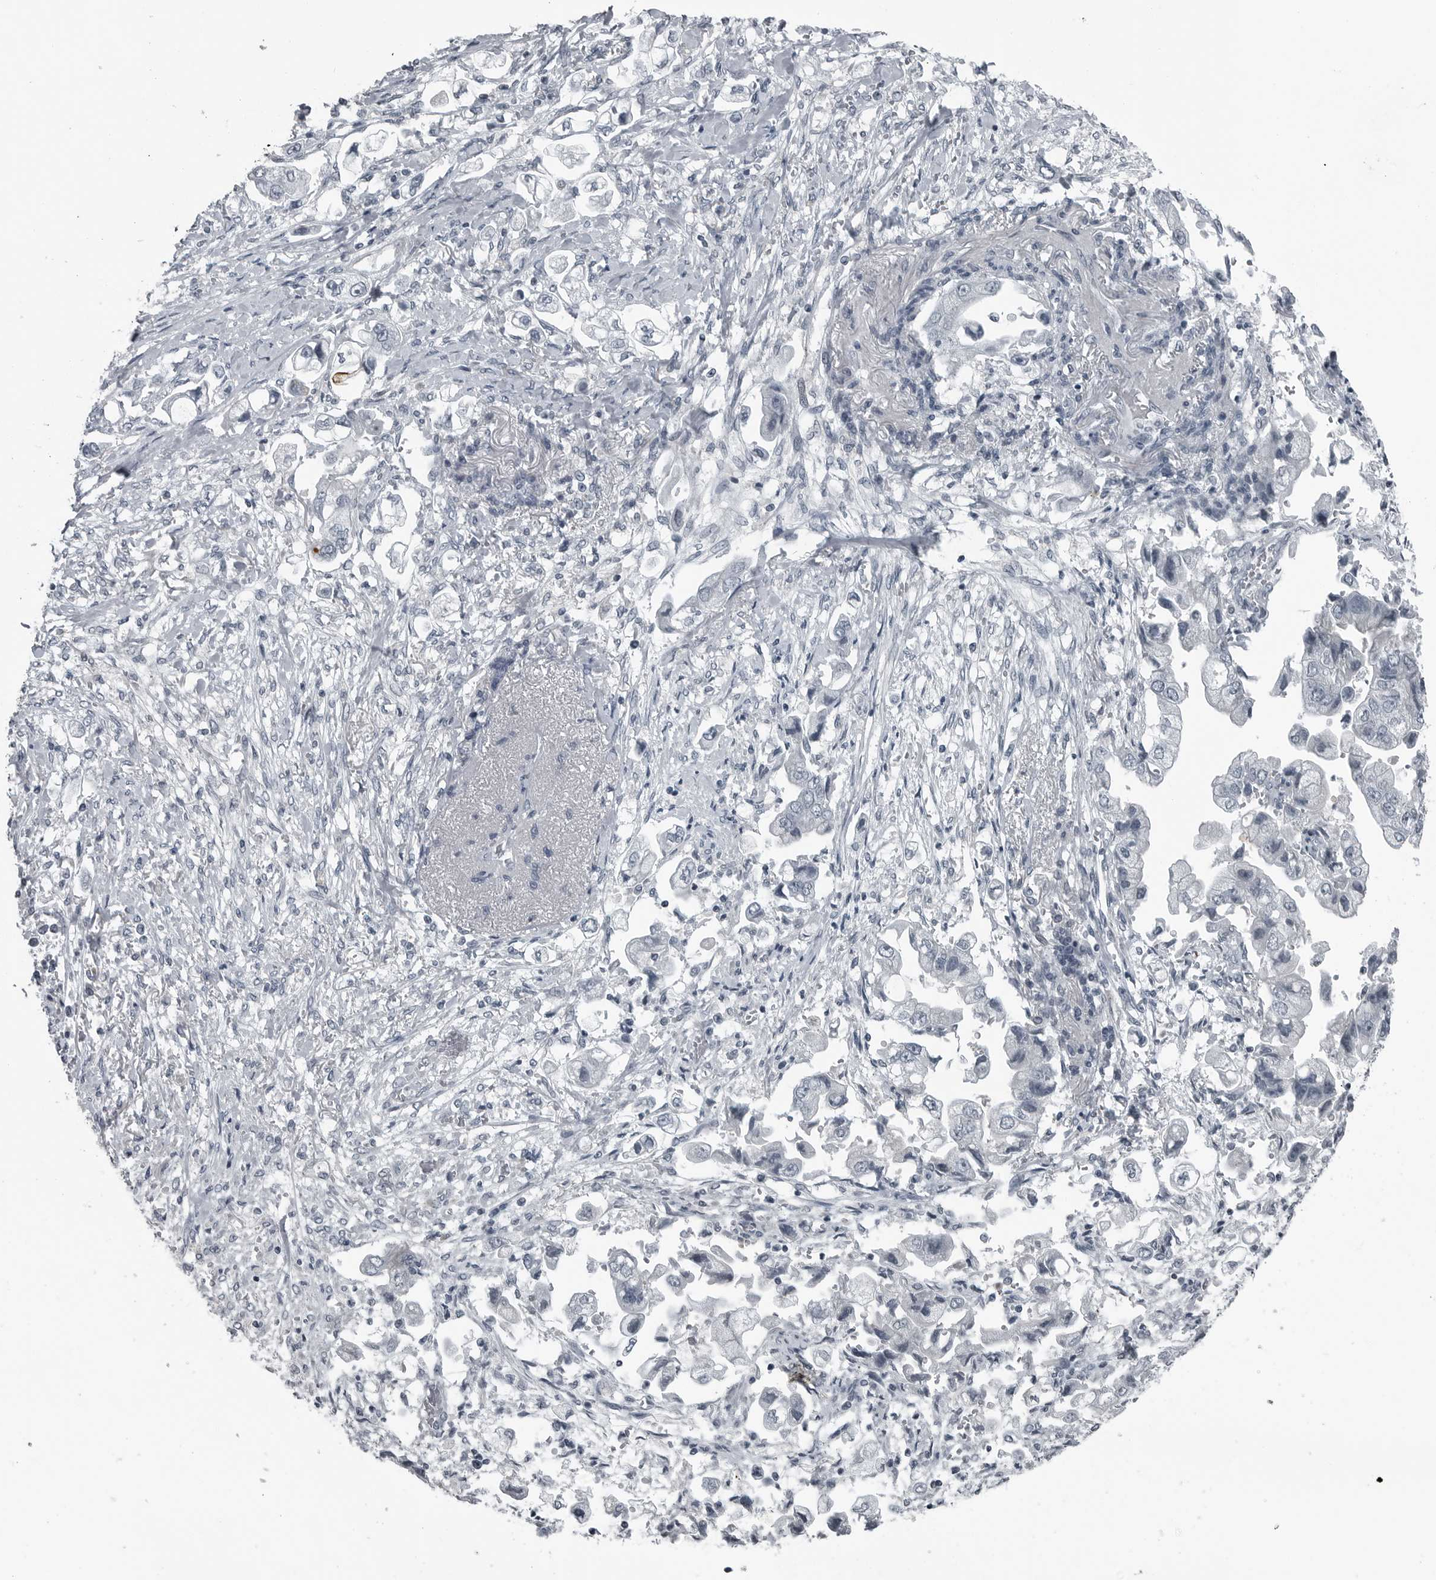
{"staining": {"intensity": "negative", "quantity": "none", "location": "none"}, "tissue": "stomach cancer", "cell_type": "Tumor cells", "image_type": "cancer", "snomed": [{"axis": "morphology", "description": "Adenocarcinoma, NOS"}, {"axis": "topography", "description": "Stomach"}], "caption": "Stomach cancer (adenocarcinoma) was stained to show a protein in brown. There is no significant expression in tumor cells. (DAB (3,3'-diaminobenzidine) IHC with hematoxylin counter stain).", "gene": "GAK", "patient": {"sex": "male", "age": 62}}